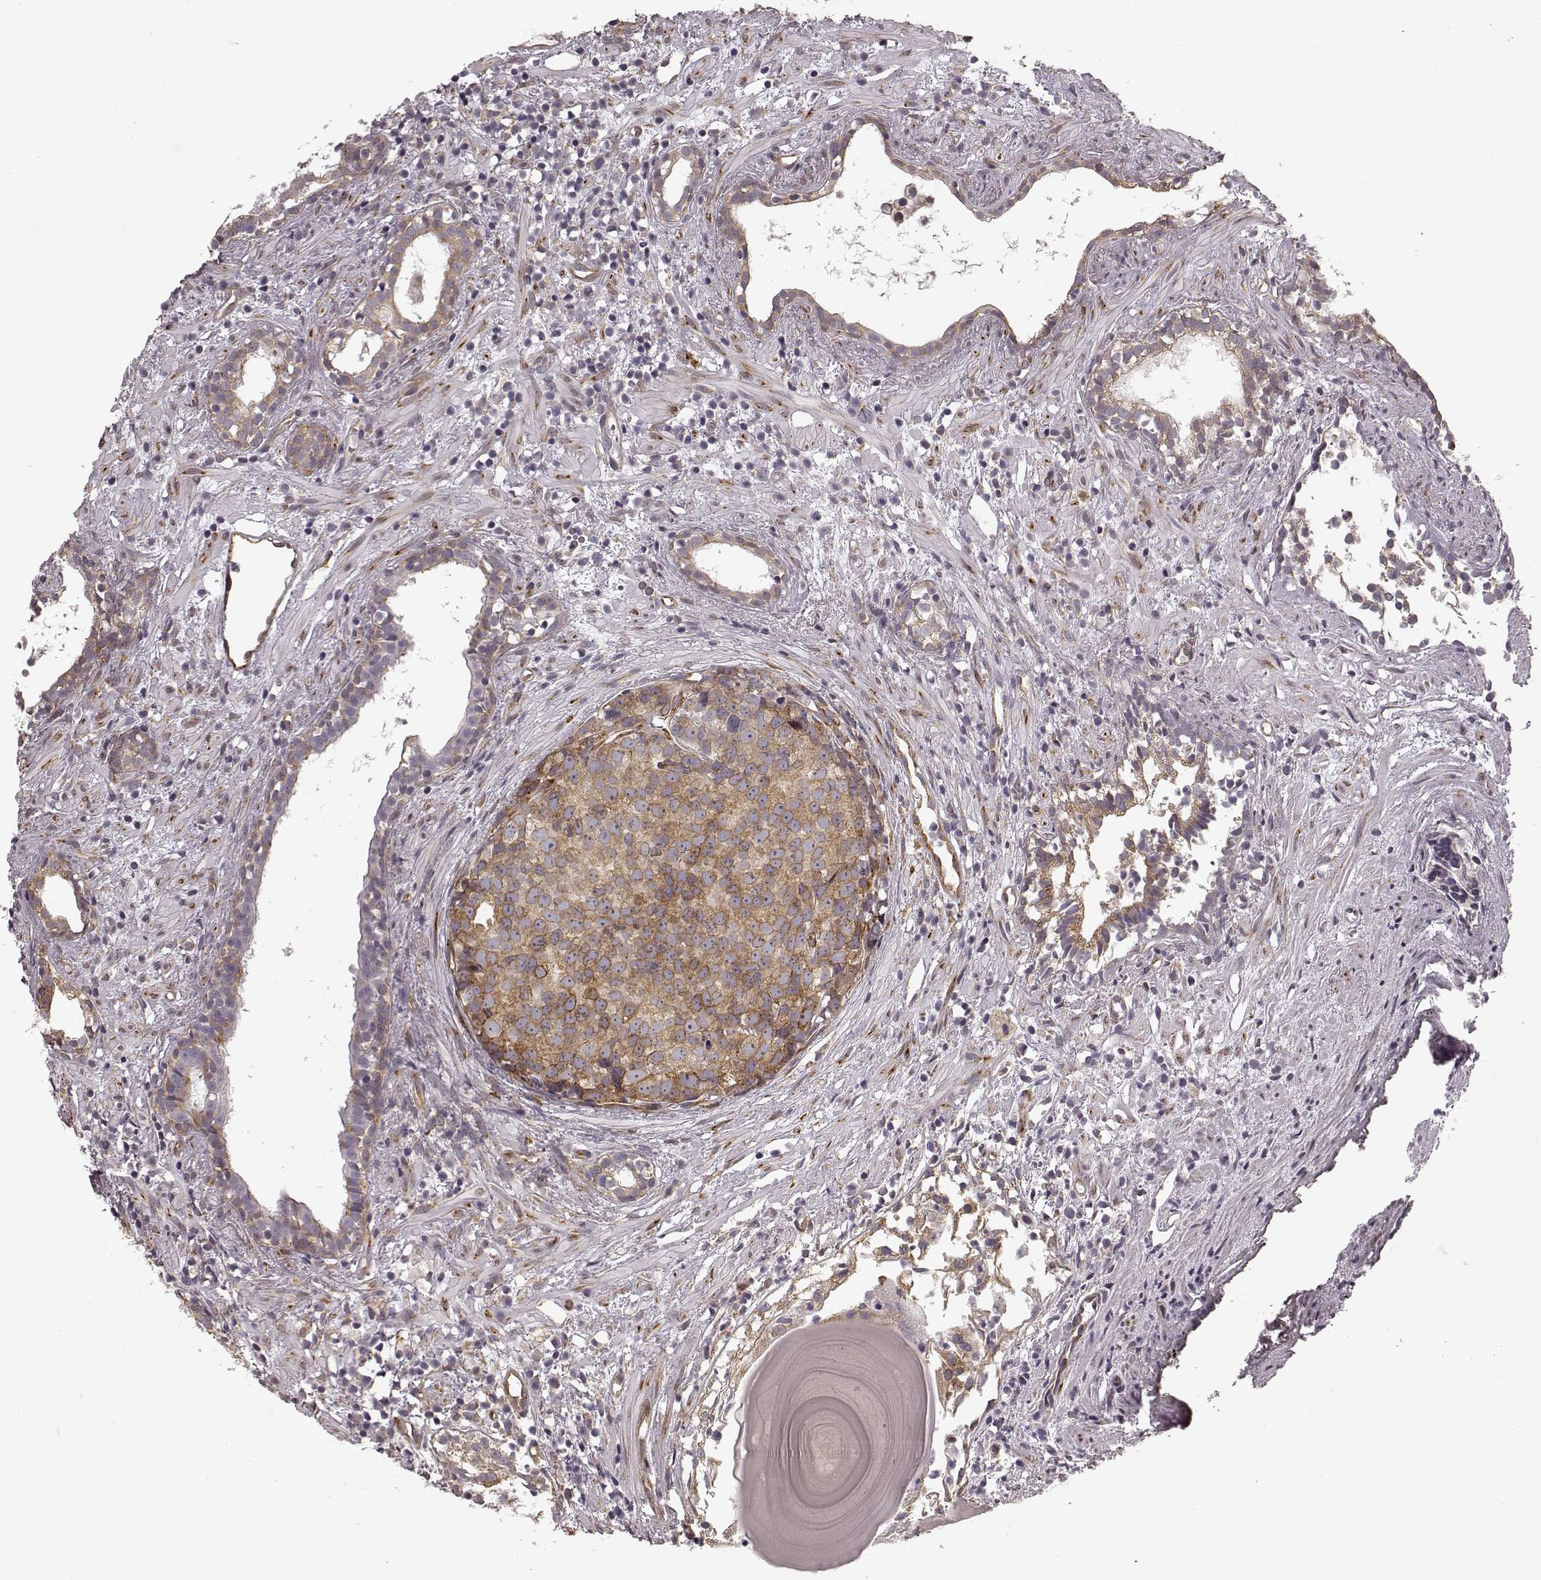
{"staining": {"intensity": "weak", "quantity": ">75%", "location": "cytoplasmic/membranous"}, "tissue": "prostate cancer", "cell_type": "Tumor cells", "image_type": "cancer", "snomed": [{"axis": "morphology", "description": "Adenocarcinoma, High grade"}, {"axis": "topography", "description": "Prostate"}], "caption": "Protein staining of high-grade adenocarcinoma (prostate) tissue demonstrates weak cytoplasmic/membranous expression in about >75% of tumor cells.", "gene": "TMEM14A", "patient": {"sex": "male", "age": 83}}